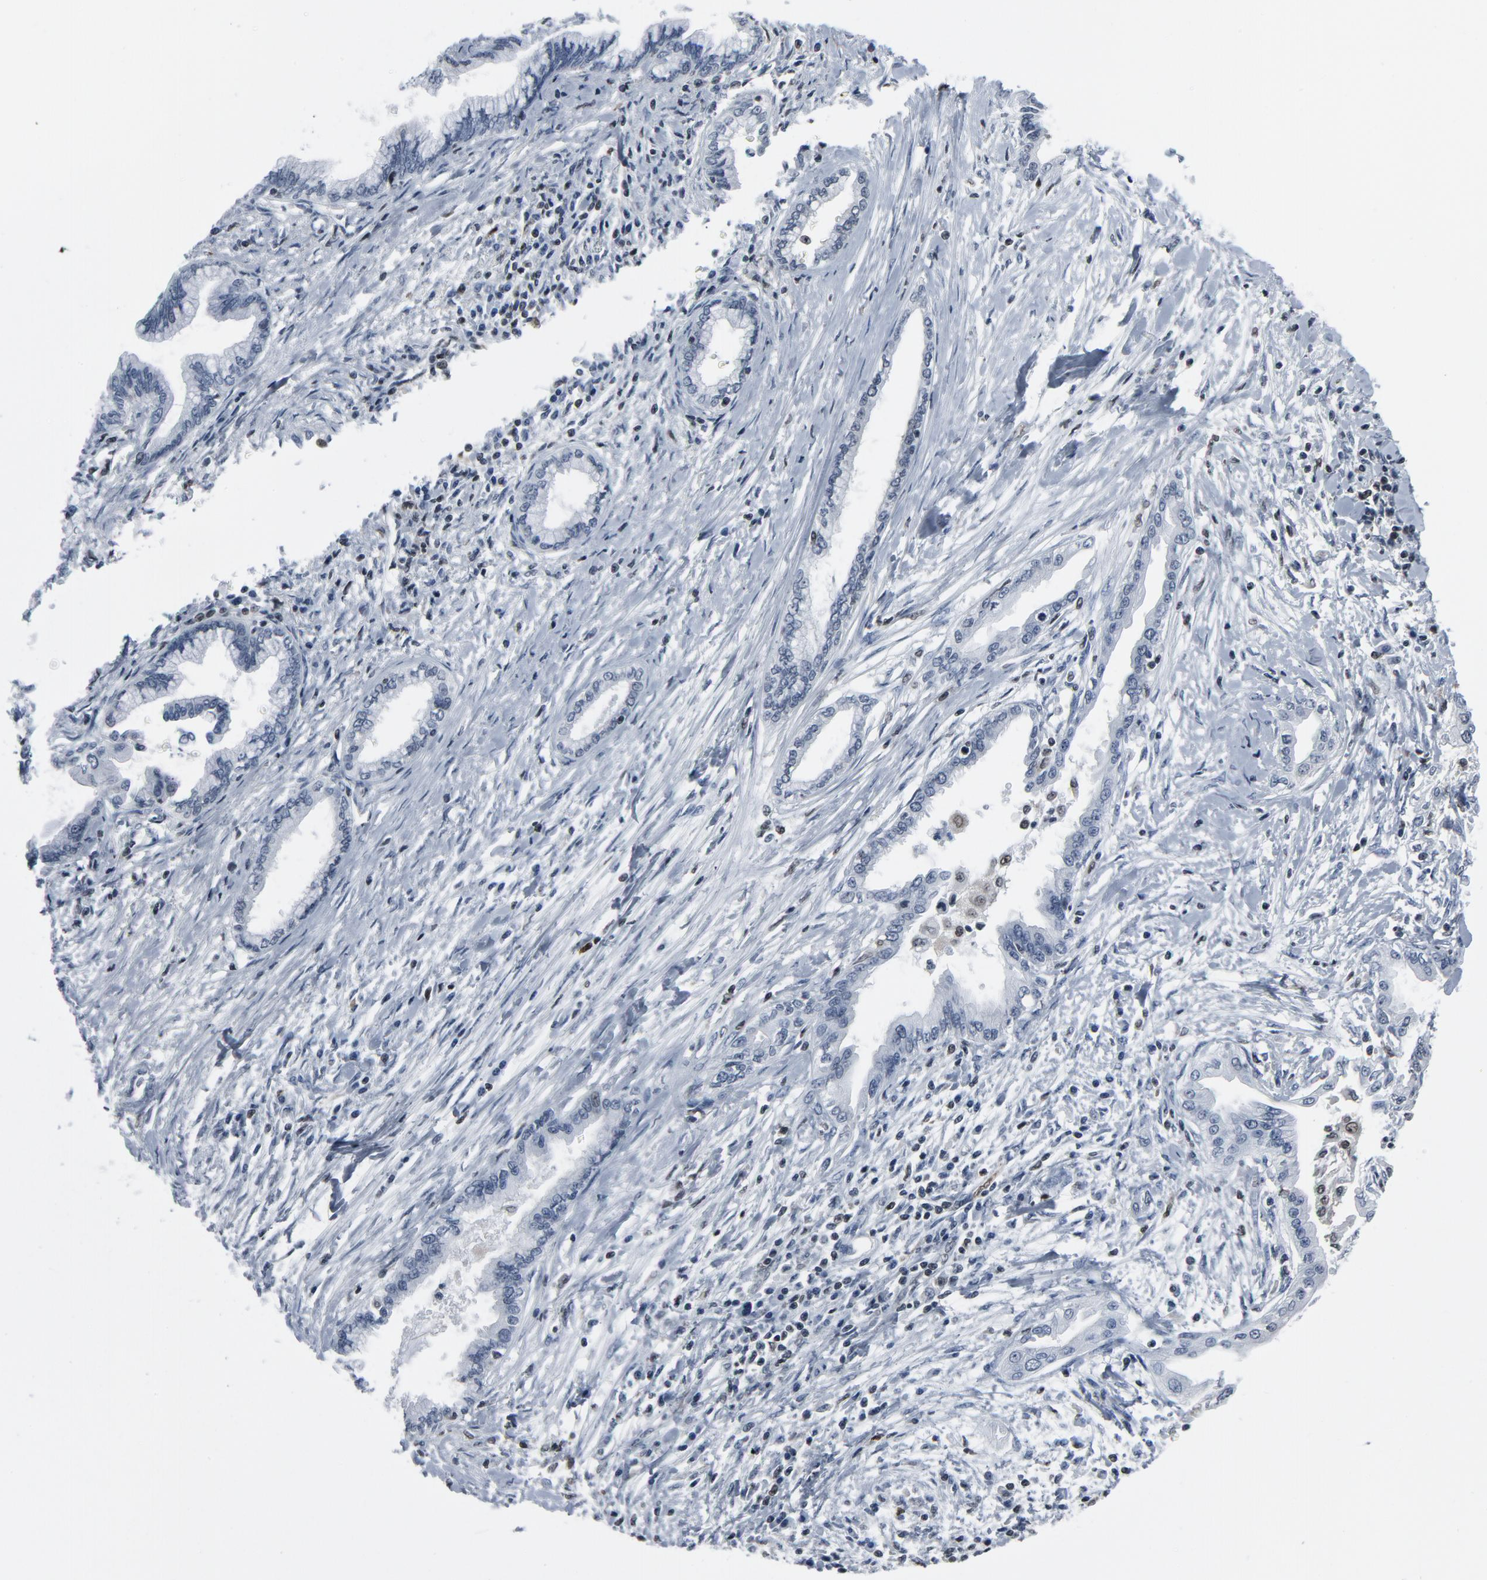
{"staining": {"intensity": "negative", "quantity": "none", "location": "none"}, "tissue": "pancreatic cancer", "cell_type": "Tumor cells", "image_type": "cancer", "snomed": [{"axis": "morphology", "description": "Adenocarcinoma, NOS"}, {"axis": "topography", "description": "Pancreas"}], "caption": "A photomicrograph of human pancreatic adenocarcinoma is negative for staining in tumor cells.", "gene": "STAT5A", "patient": {"sex": "female", "age": 64}}